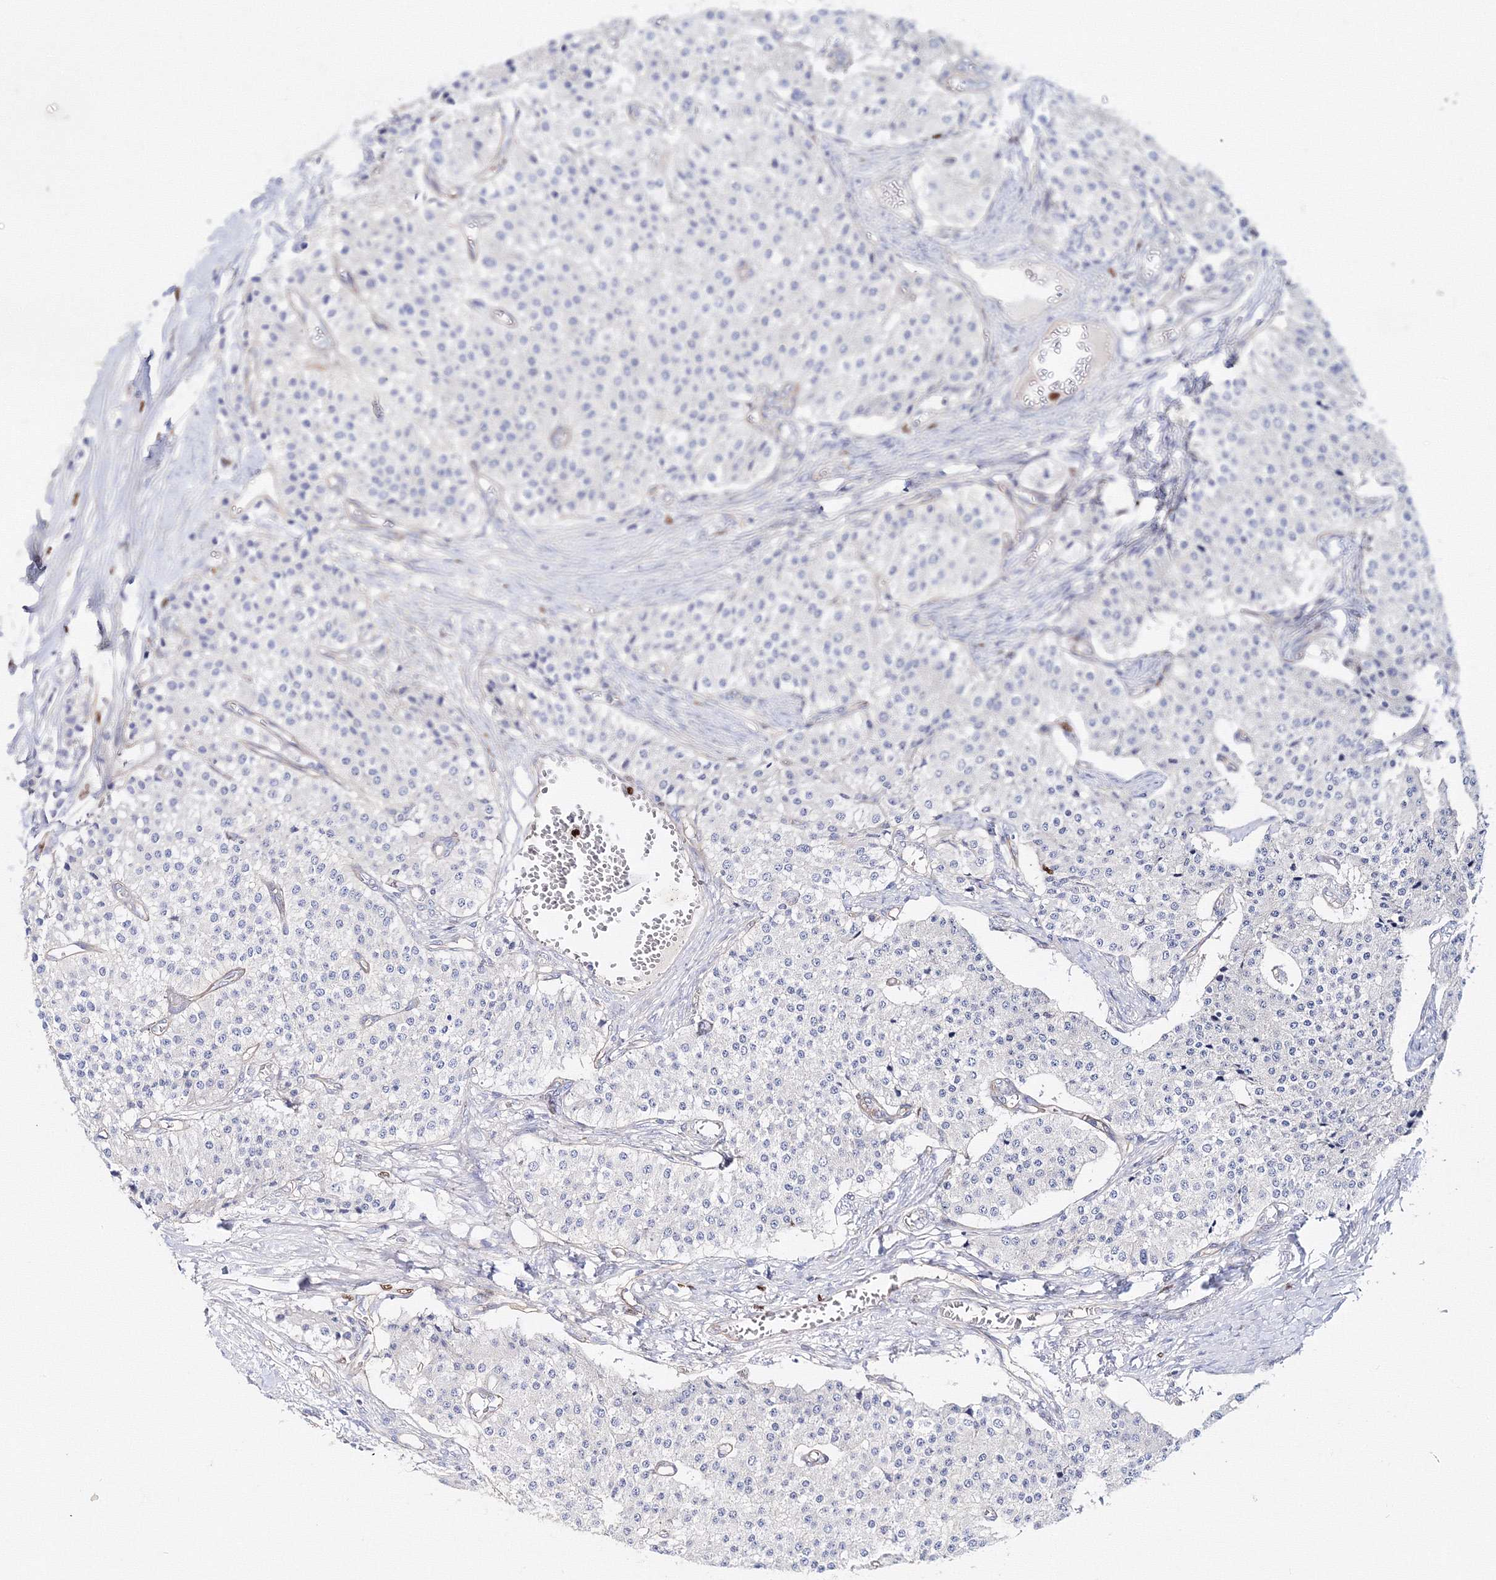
{"staining": {"intensity": "negative", "quantity": "none", "location": "none"}, "tissue": "carcinoid", "cell_type": "Tumor cells", "image_type": "cancer", "snomed": [{"axis": "morphology", "description": "Carcinoid, malignant, NOS"}, {"axis": "topography", "description": "Colon"}], "caption": "Immunohistochemistry (IHC) of human carcinoid exhibits no staining in tumor cells.", "gene": "C11orf52", "patient": {"sex": "female", "age": 52}}